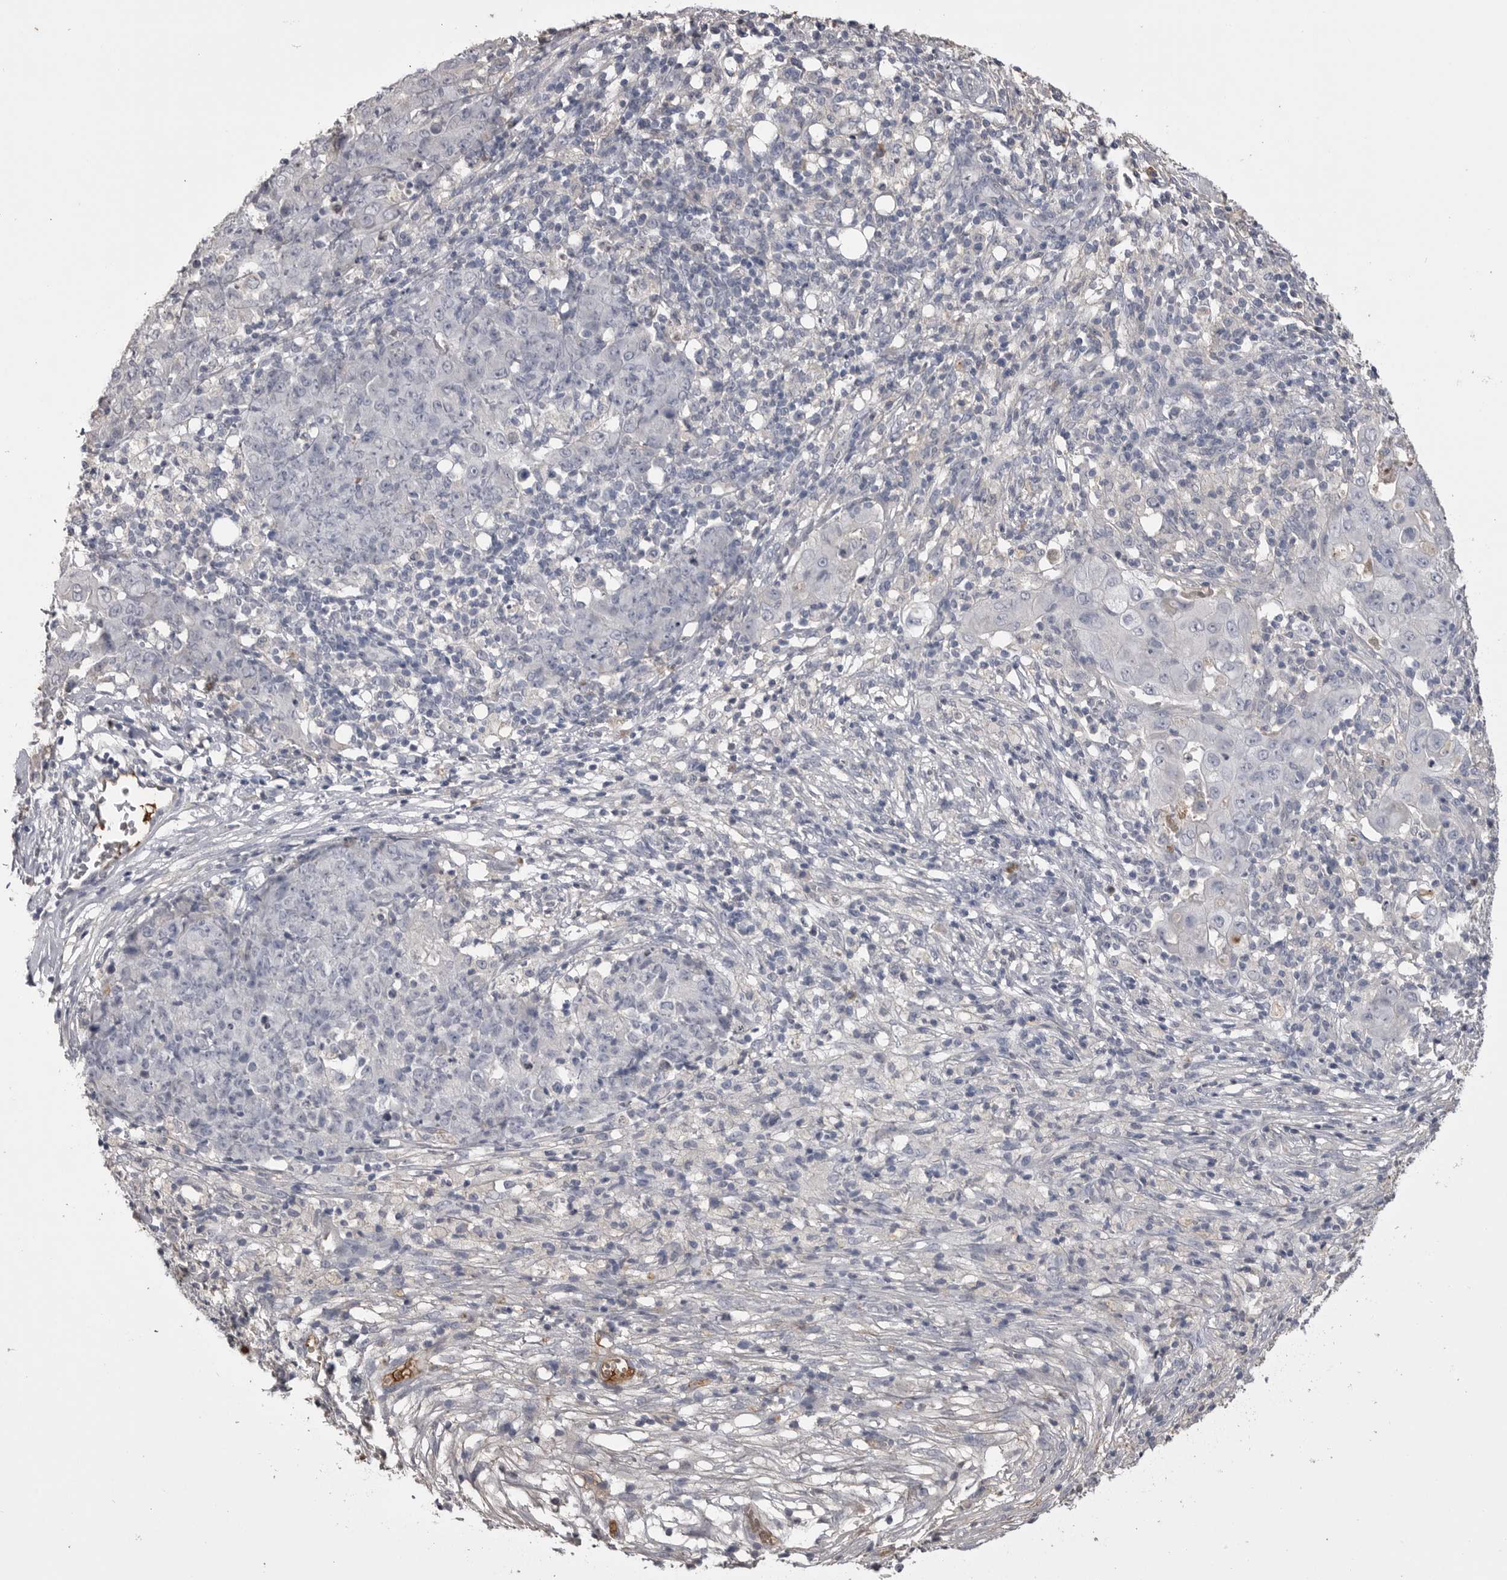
{"staining": {"intensity": "negative", "quantity": "none", "location": "none"}, "tissue": "ovarian cancer", "cell_type": "Tumor cells", "image_type": "cancer", "snomed": [{"axis": "morphology", "description": "Carcinoma, endometroid"}, {"axis": "topography", "description": "Ovary"}], "caption": "Tumor cells are negative for protein expression in human ovarian endometroid carcinoma.", "gene": "AHSG", "patient": {"sex": "female", "age": 42}}